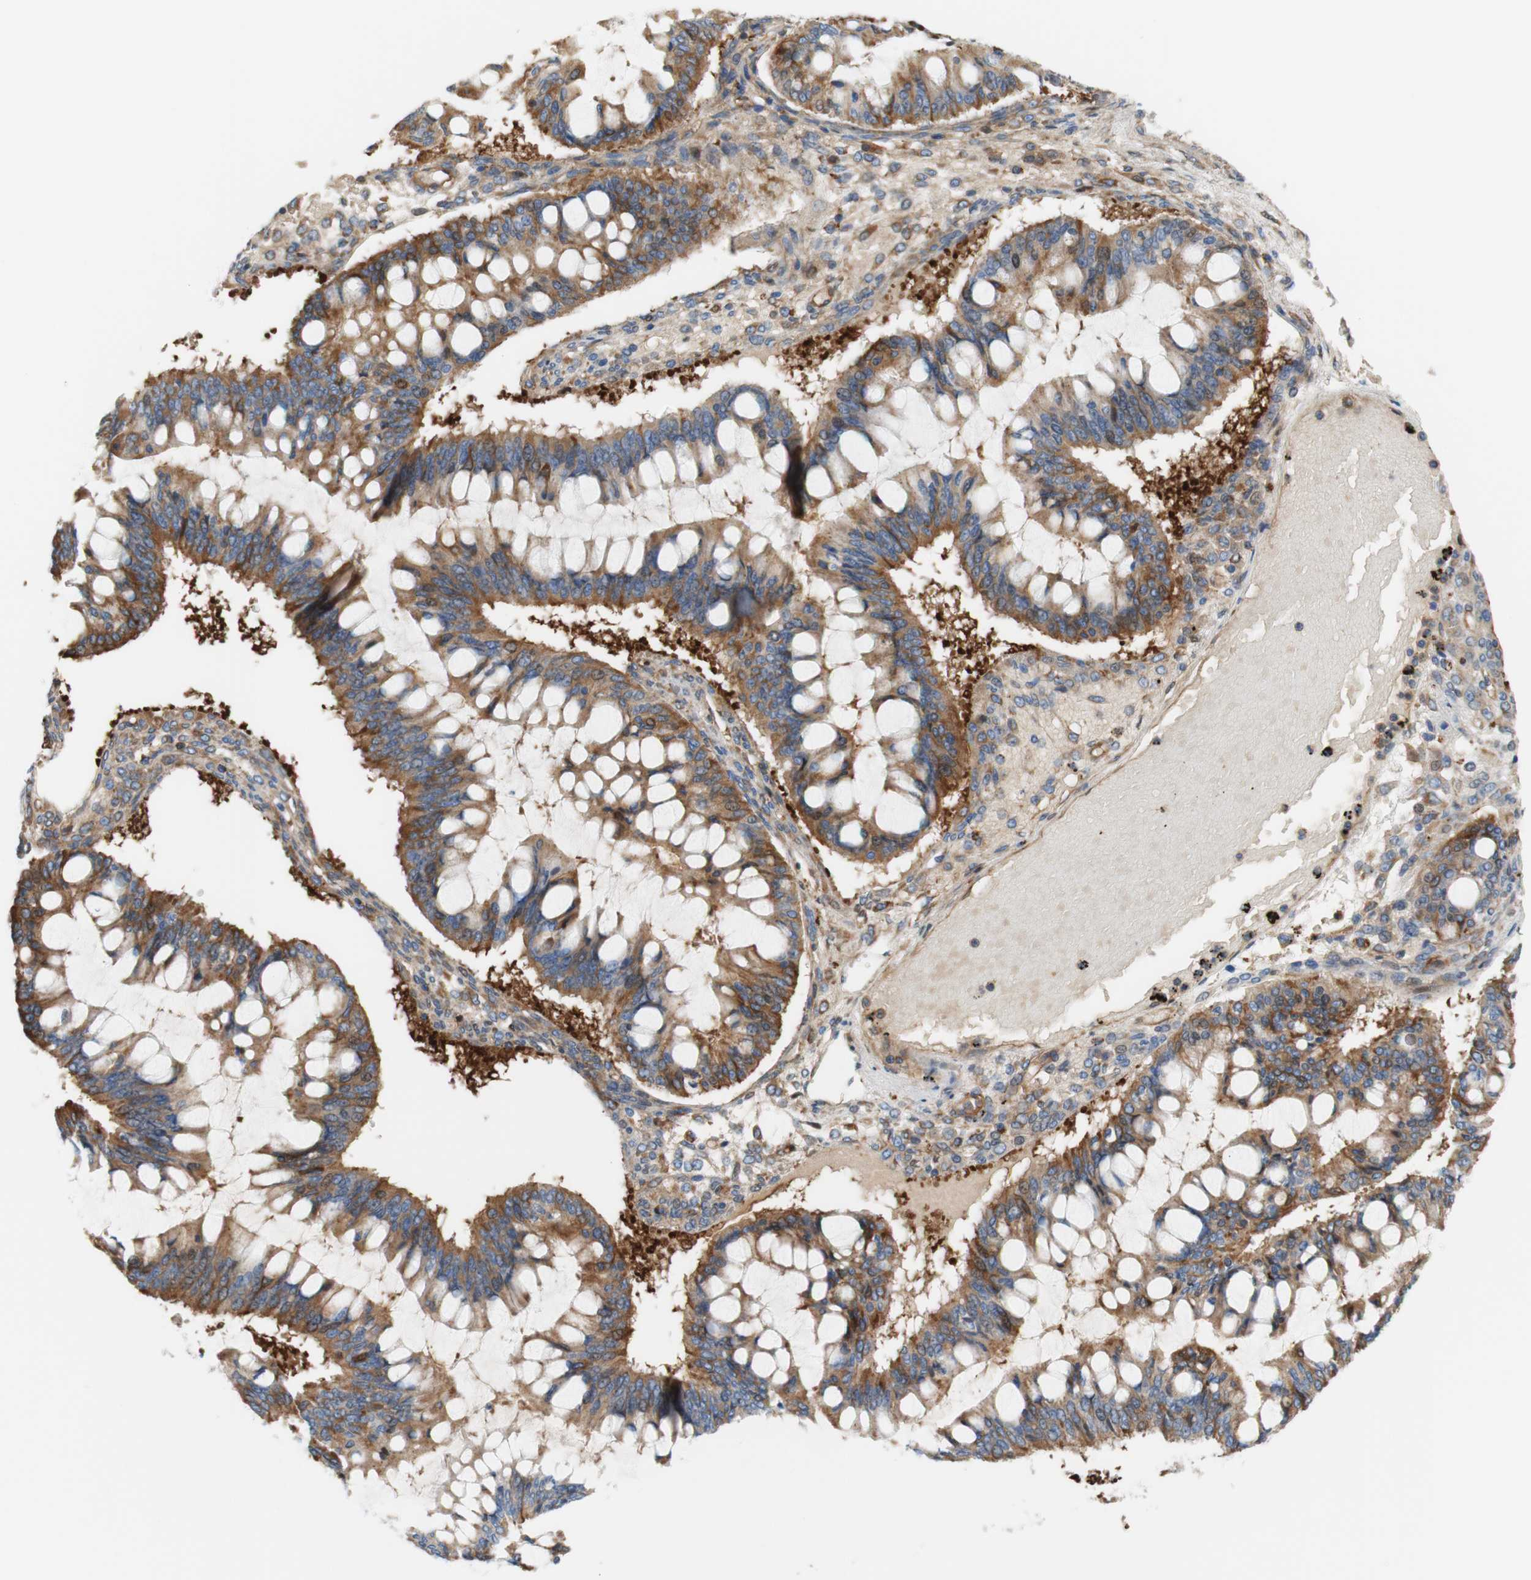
{"staining": {"intensity": "moderate", "quantity": ">75%", "location": "cytoplasmic/membranous"}, "tissue": "ovarian cancer", "cell_type": "Tumor cells", "image_type": "cancer", "snomed": [{"axis": "morphology", "description": "Cystadenocarcinoma, mucinous, NOS"}, {"axis": "topography", "description": "Ovary"}], "caption": "Immunohistochemistry histopathology image of neoplastic tissue: mucinous cystadenocarcinoma (ovarian) stained using IHC shows medium levels of moderate protein expression localized specifically in the cytoplasmic/membranous of tumor cells, appearing as a cytoplasmic/membranous brown color.", "gene": "STOM", "patient": {"sex": "female", "age": 73}}